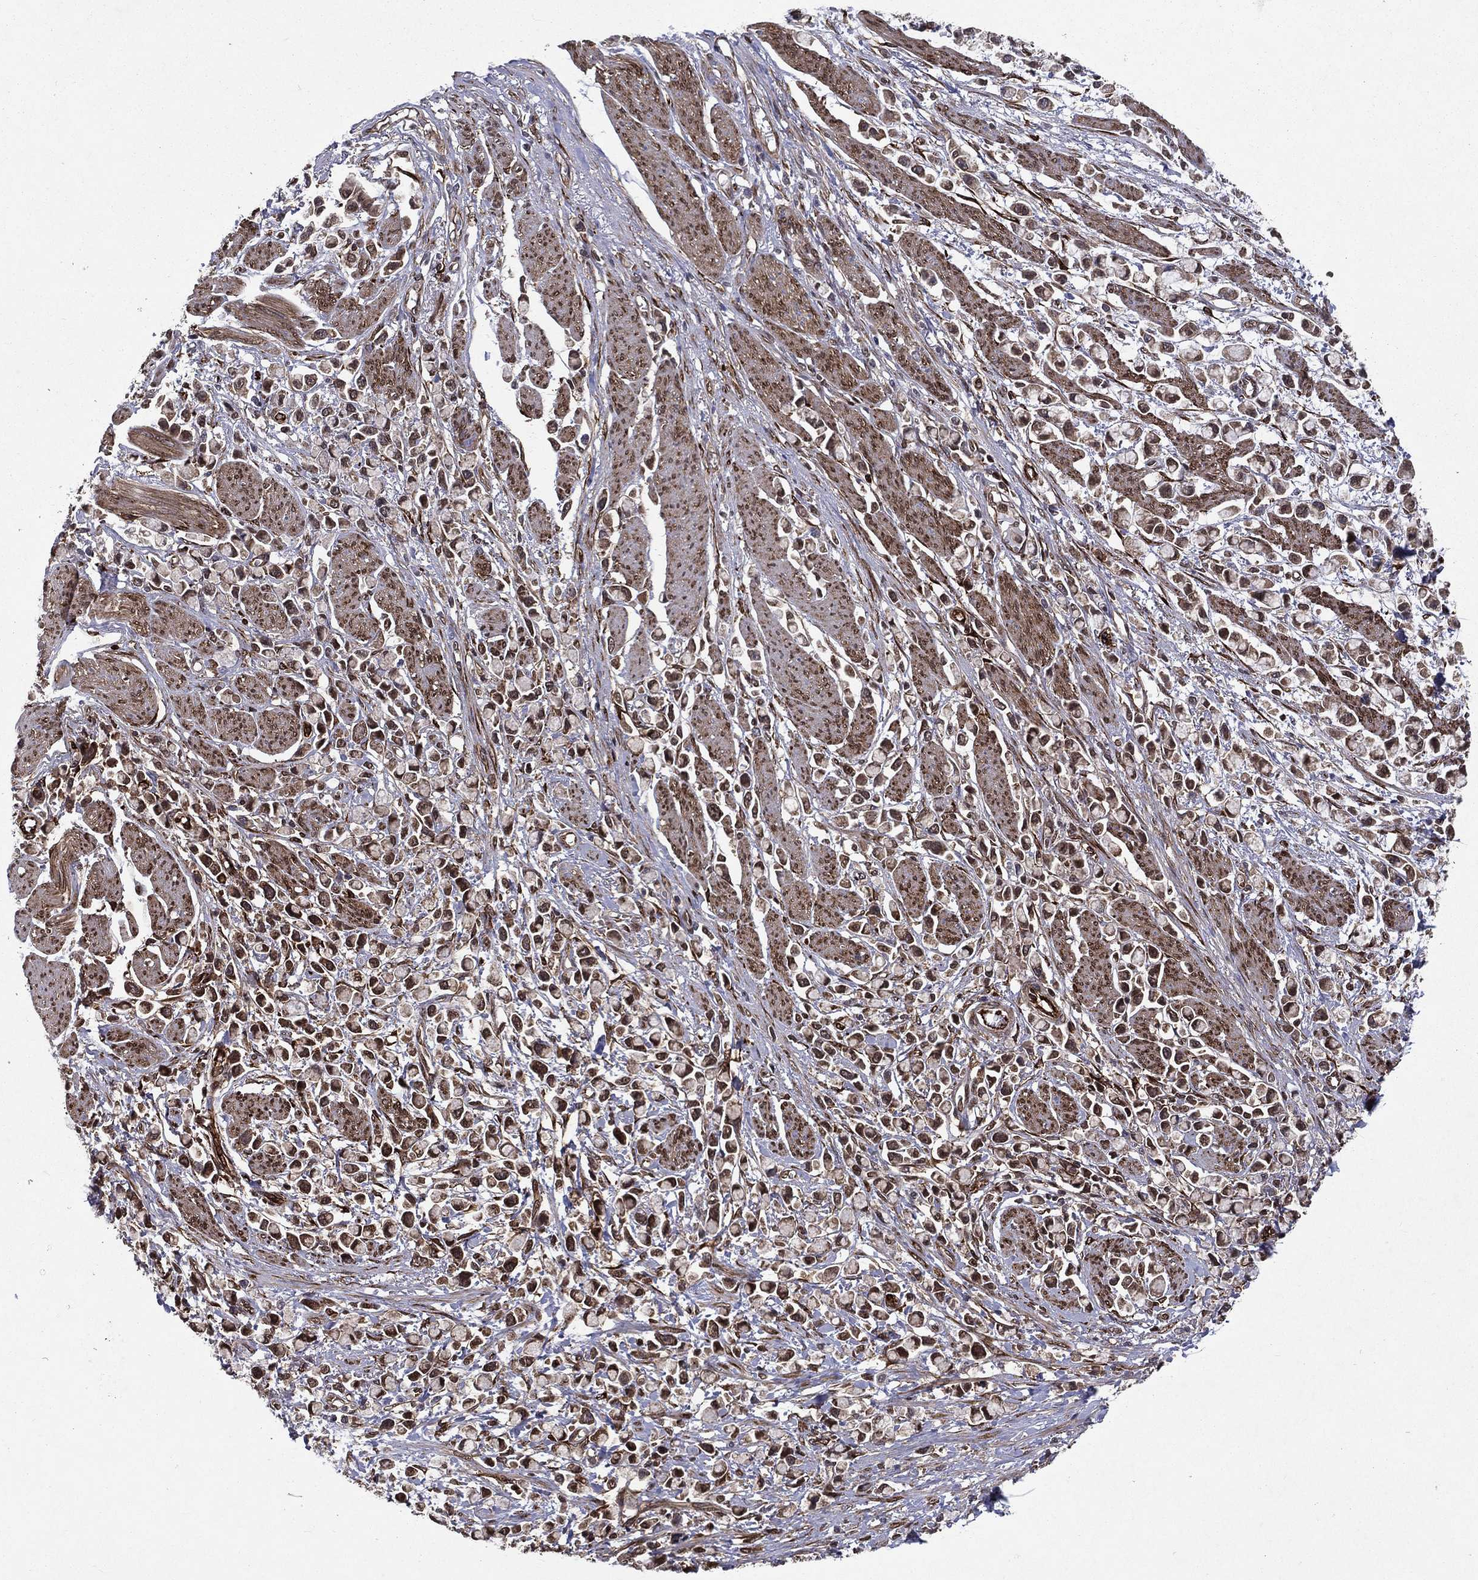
{"staining": {"intensity": "moderate", "quantity": ">75%", "location": "cytoplasmic/membranous,nuclear"}, "tissue": "stomach cancer", "cell_type": "Tumor cells", "image_type": "cancer", "snomed": [{"axis": "morphology", "description": "Adenocarcinoma, NOS"}, {"axis": "topography", "description": "Stomach"}], "caption": "Immunohistochemical staining of human stomach cancer shows medium levels of moderate cytoplasmic/membranous and nuclear positivity in approximately >75% of tumor cells.", "gene": "CERS2", "patient": {"sex": "female", "age": 81}}